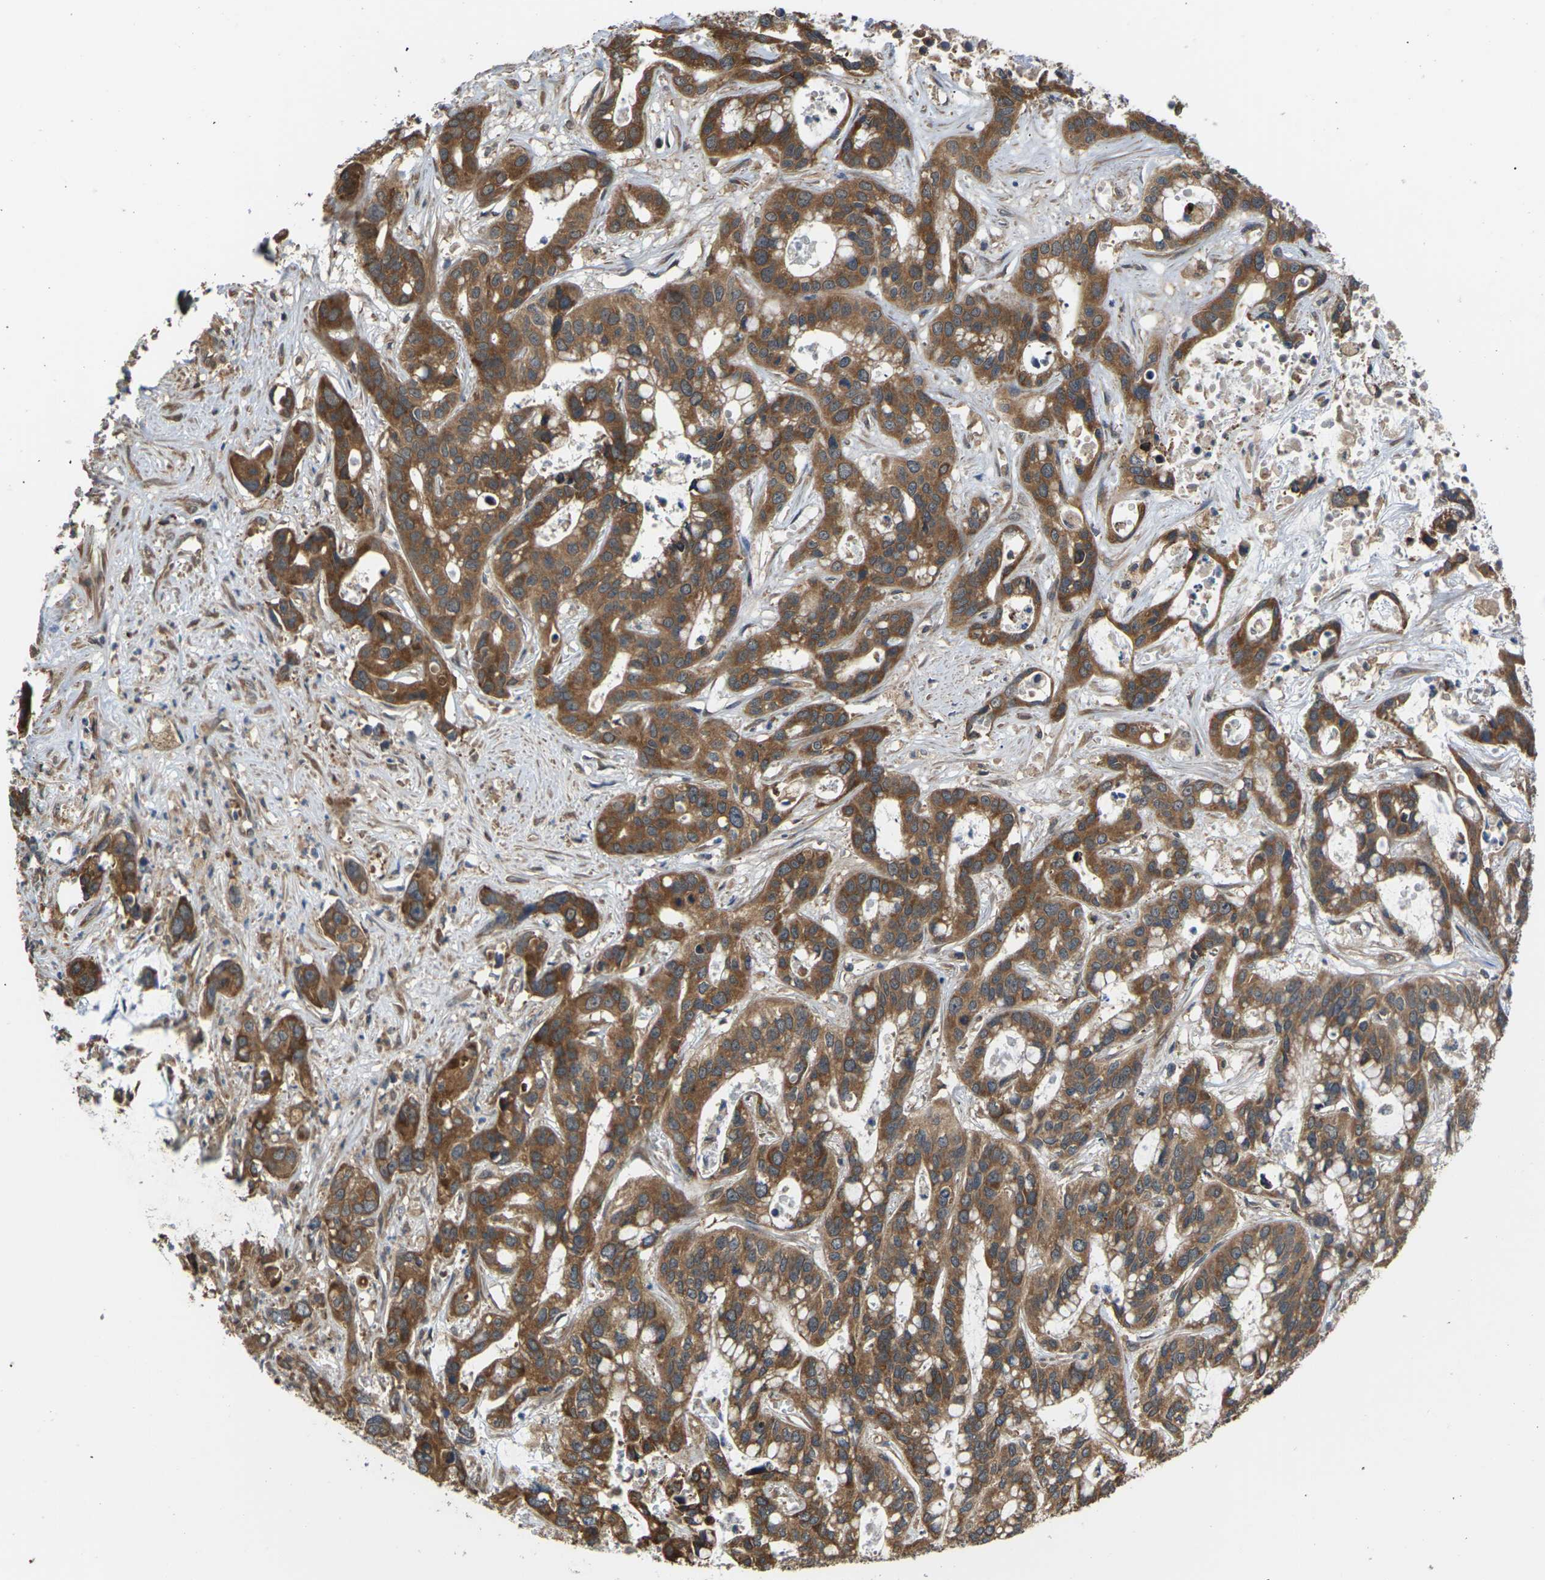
{"staining": {"intensity": "moderate", "quantity": ">75%", "location": "cytoplasmic/membranous"}, "tissue": "liver cancer", "cell_type": "Tumor cells", "image_type": "cancer", "snomed": [{"axis": "morphology", "description": "Cholangiocarcinoma"}, {"axis": "topography", "description": "Liver"}], "caption": "An IHC micrograph of tumor tissue is shown. Protein staining in brown labels moderate cytoplasmic/membranous positivity in cholangiocarcinoma (liver) within tumor cells. The staining was performed using DAB, with brown indicating positive protein expression. Nuclei are stained blue with hematoxylin.", "gene": "NRAS", "patient": {"sex": "female", "age": 65}}